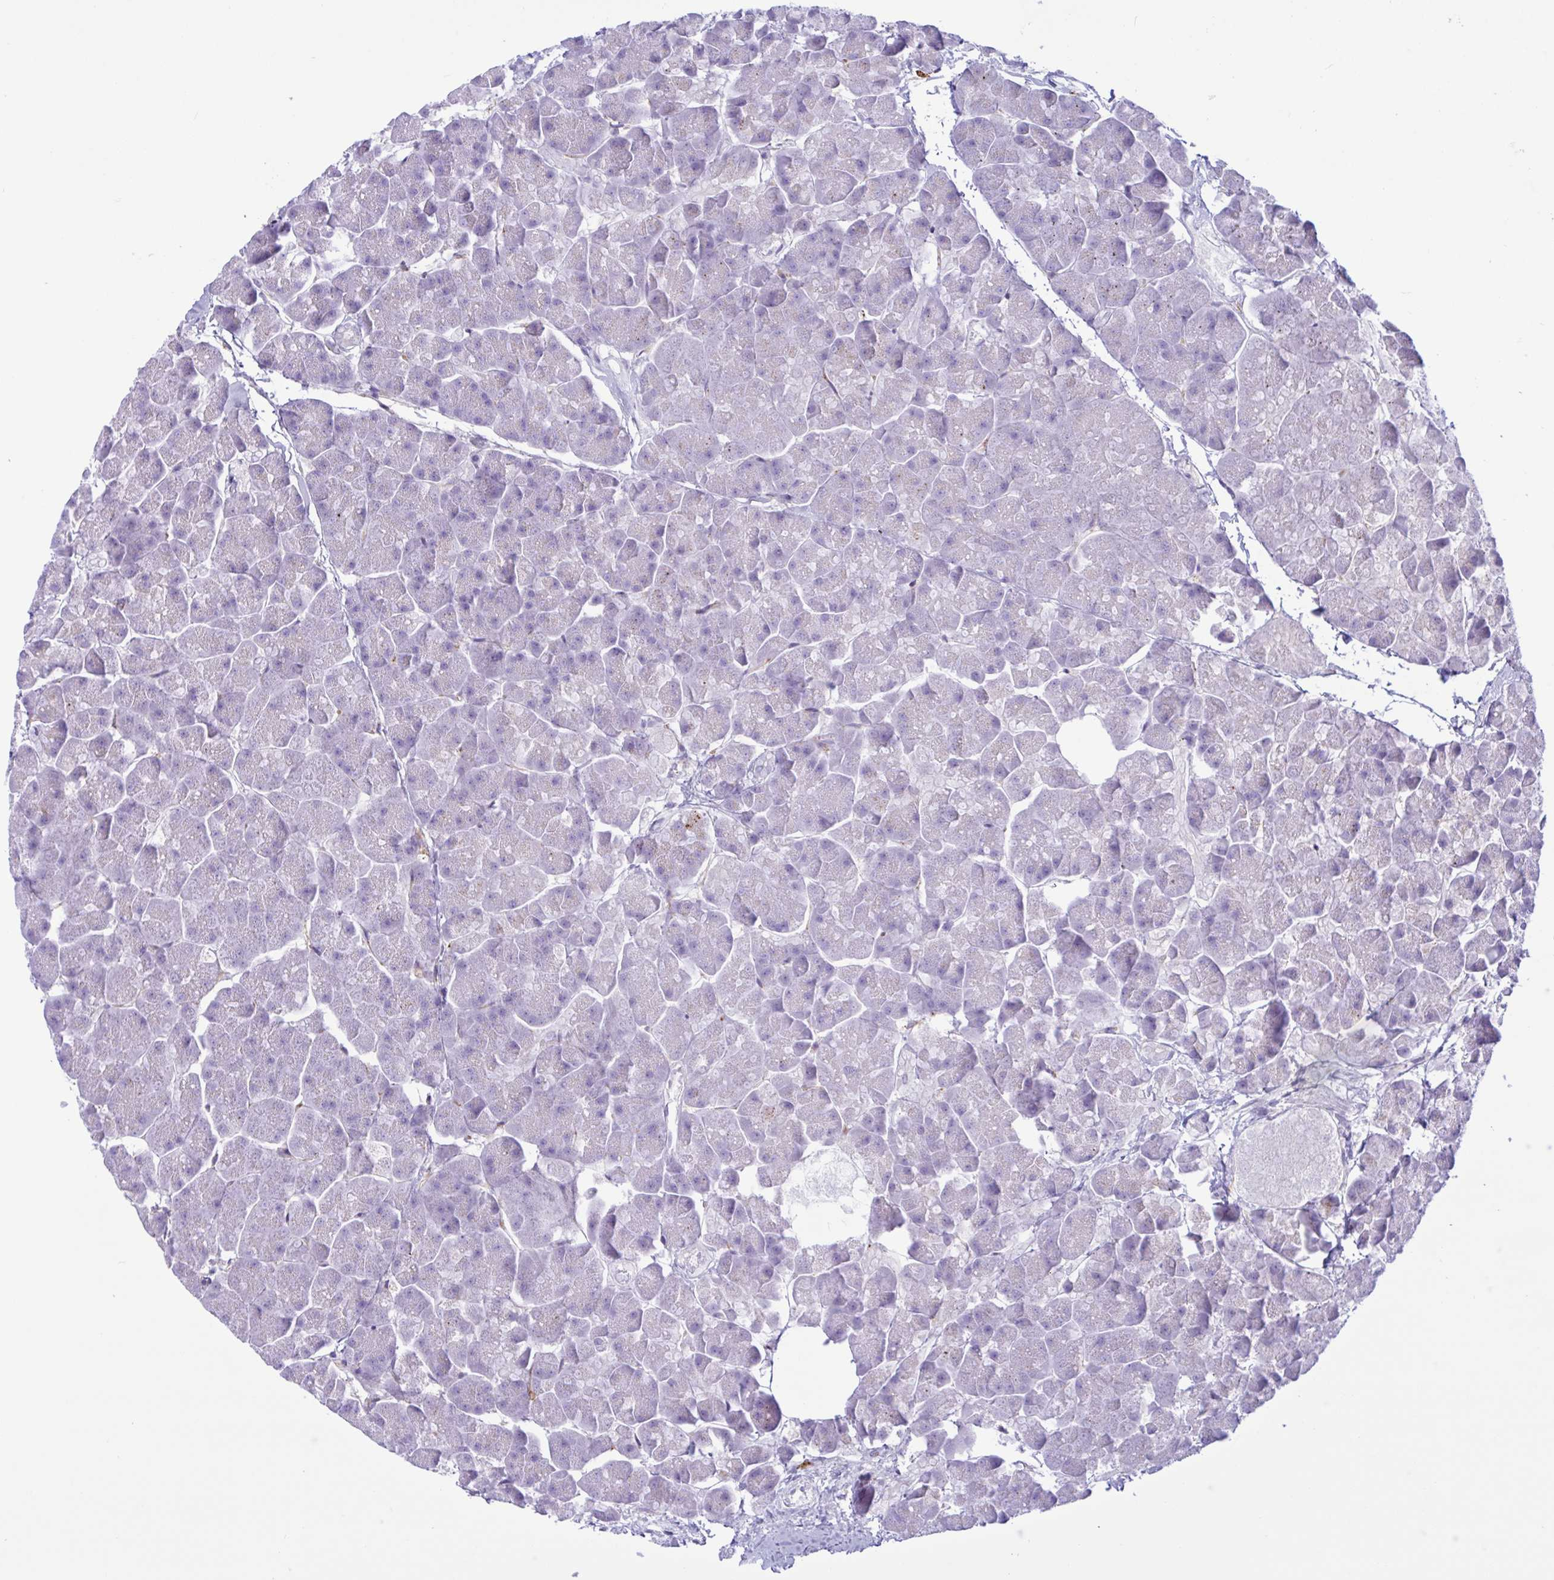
{"staining": {"intensity": "negative", "quantity": "none", "location": "none"}, "tissue": "pancreas", "cell_type": "Exocrine glandular cells", "image_type": "normal", "snomed": [{"axis": "morphology", "description": "Normal tissue, NOS"}, {"axis": "topography", "description": "Pancreas"}, {"axis": "topography", "description": "Peripheral nerve tissue"}], "caption": "DAB (3,3'-diaminobenzidine) immunohistochemical staining of unremarkable human pancreas demonstrates no significant positivity in exocrine glandular cells. (DAB immunohistochemistry (IHC), high magnification).", "gene": "SREBF1", "patient": {"sex": "male", "age": 54}}